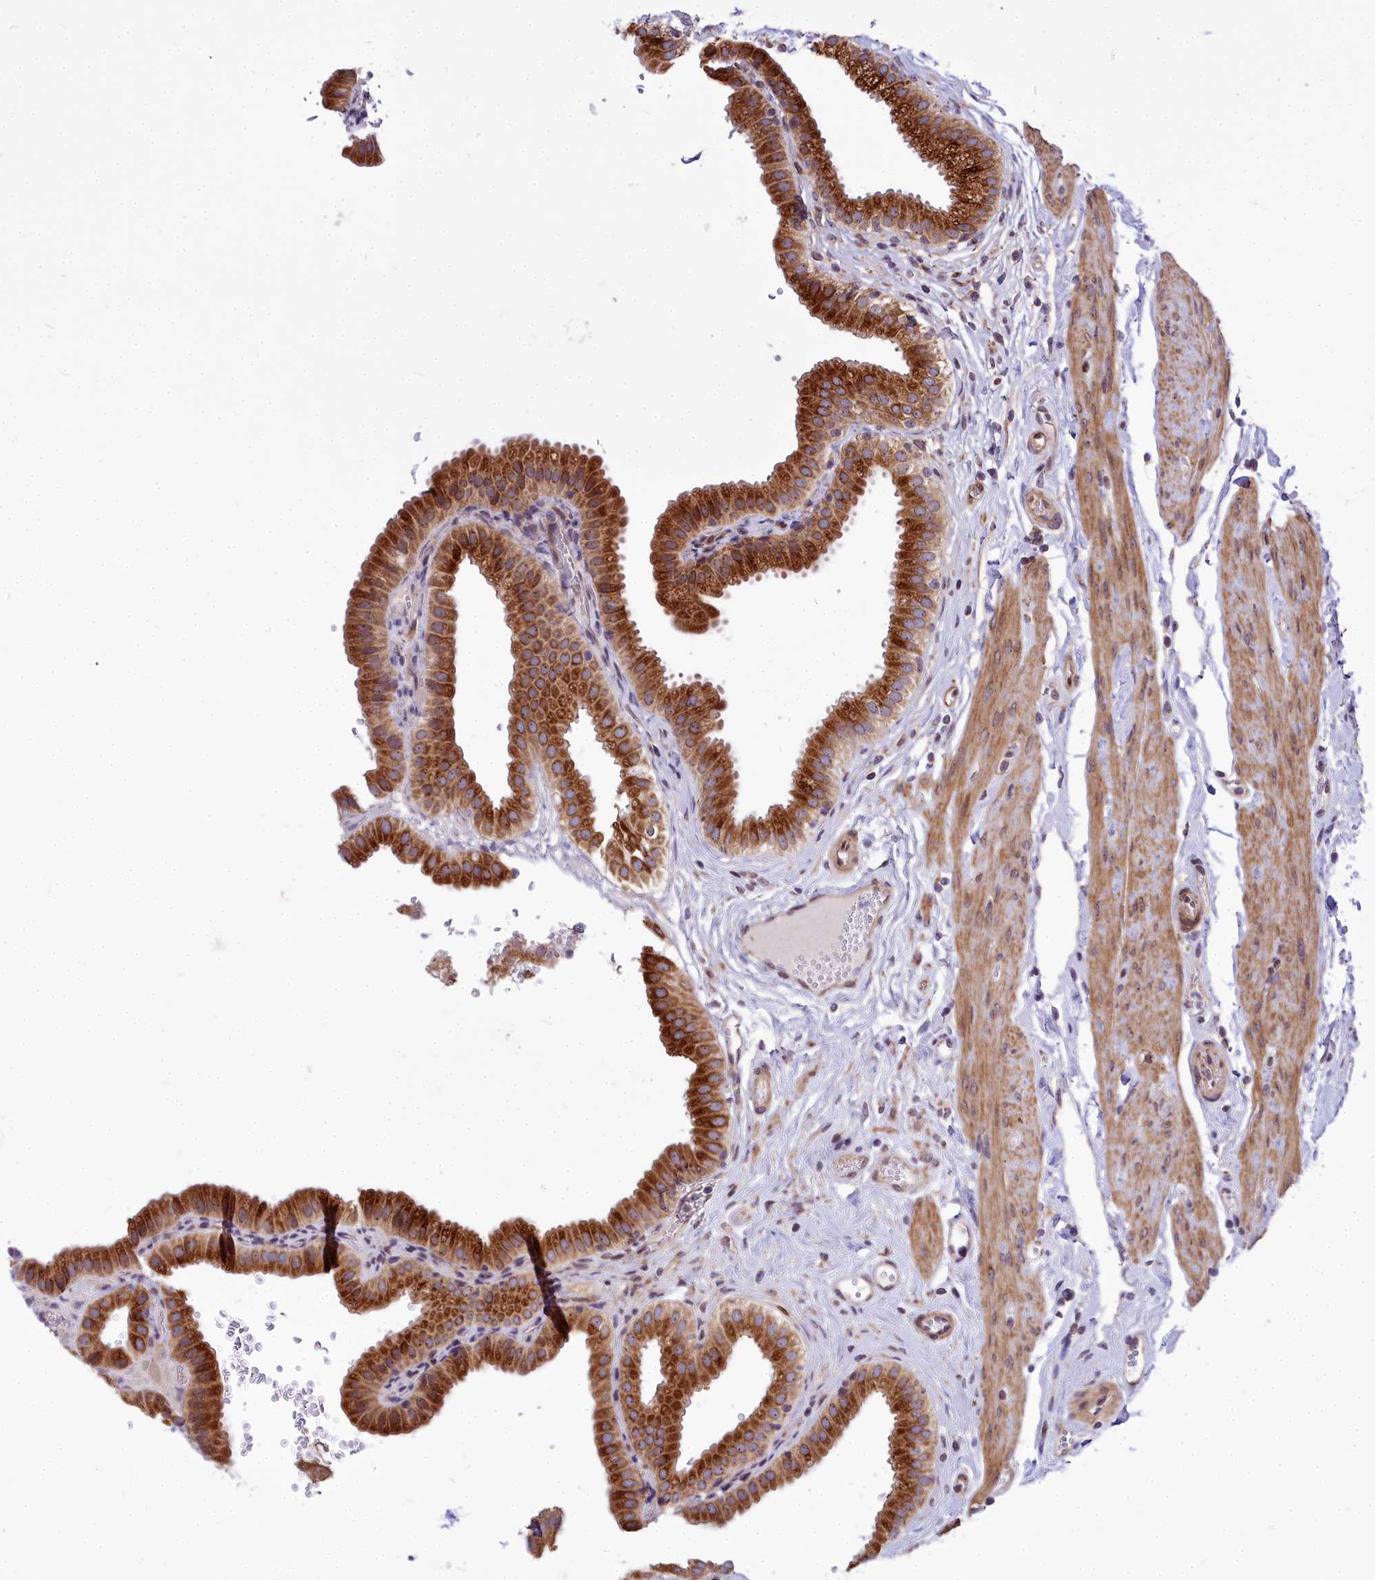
{"staining": {"intensity": "strong", "quantity": ">75%", "location": "cytoplasmic/membranous"}, "tissue": "gallbladder", "cell_type": "Glandular cells", "image_type": "normal", "snomed": [{"axis": "morphology", "description": "Normal tissue, NOS"}, {"axis": "topography", "description": "Gallbladder"}], "caption": "This is an image of IHC staining of unremarkable gallbladder, which shows strong positivity in the cytoplasmic/membranous of glandular cells.", "gene": "ABCB8", "patient": {"sex": "female", "age": 61}}